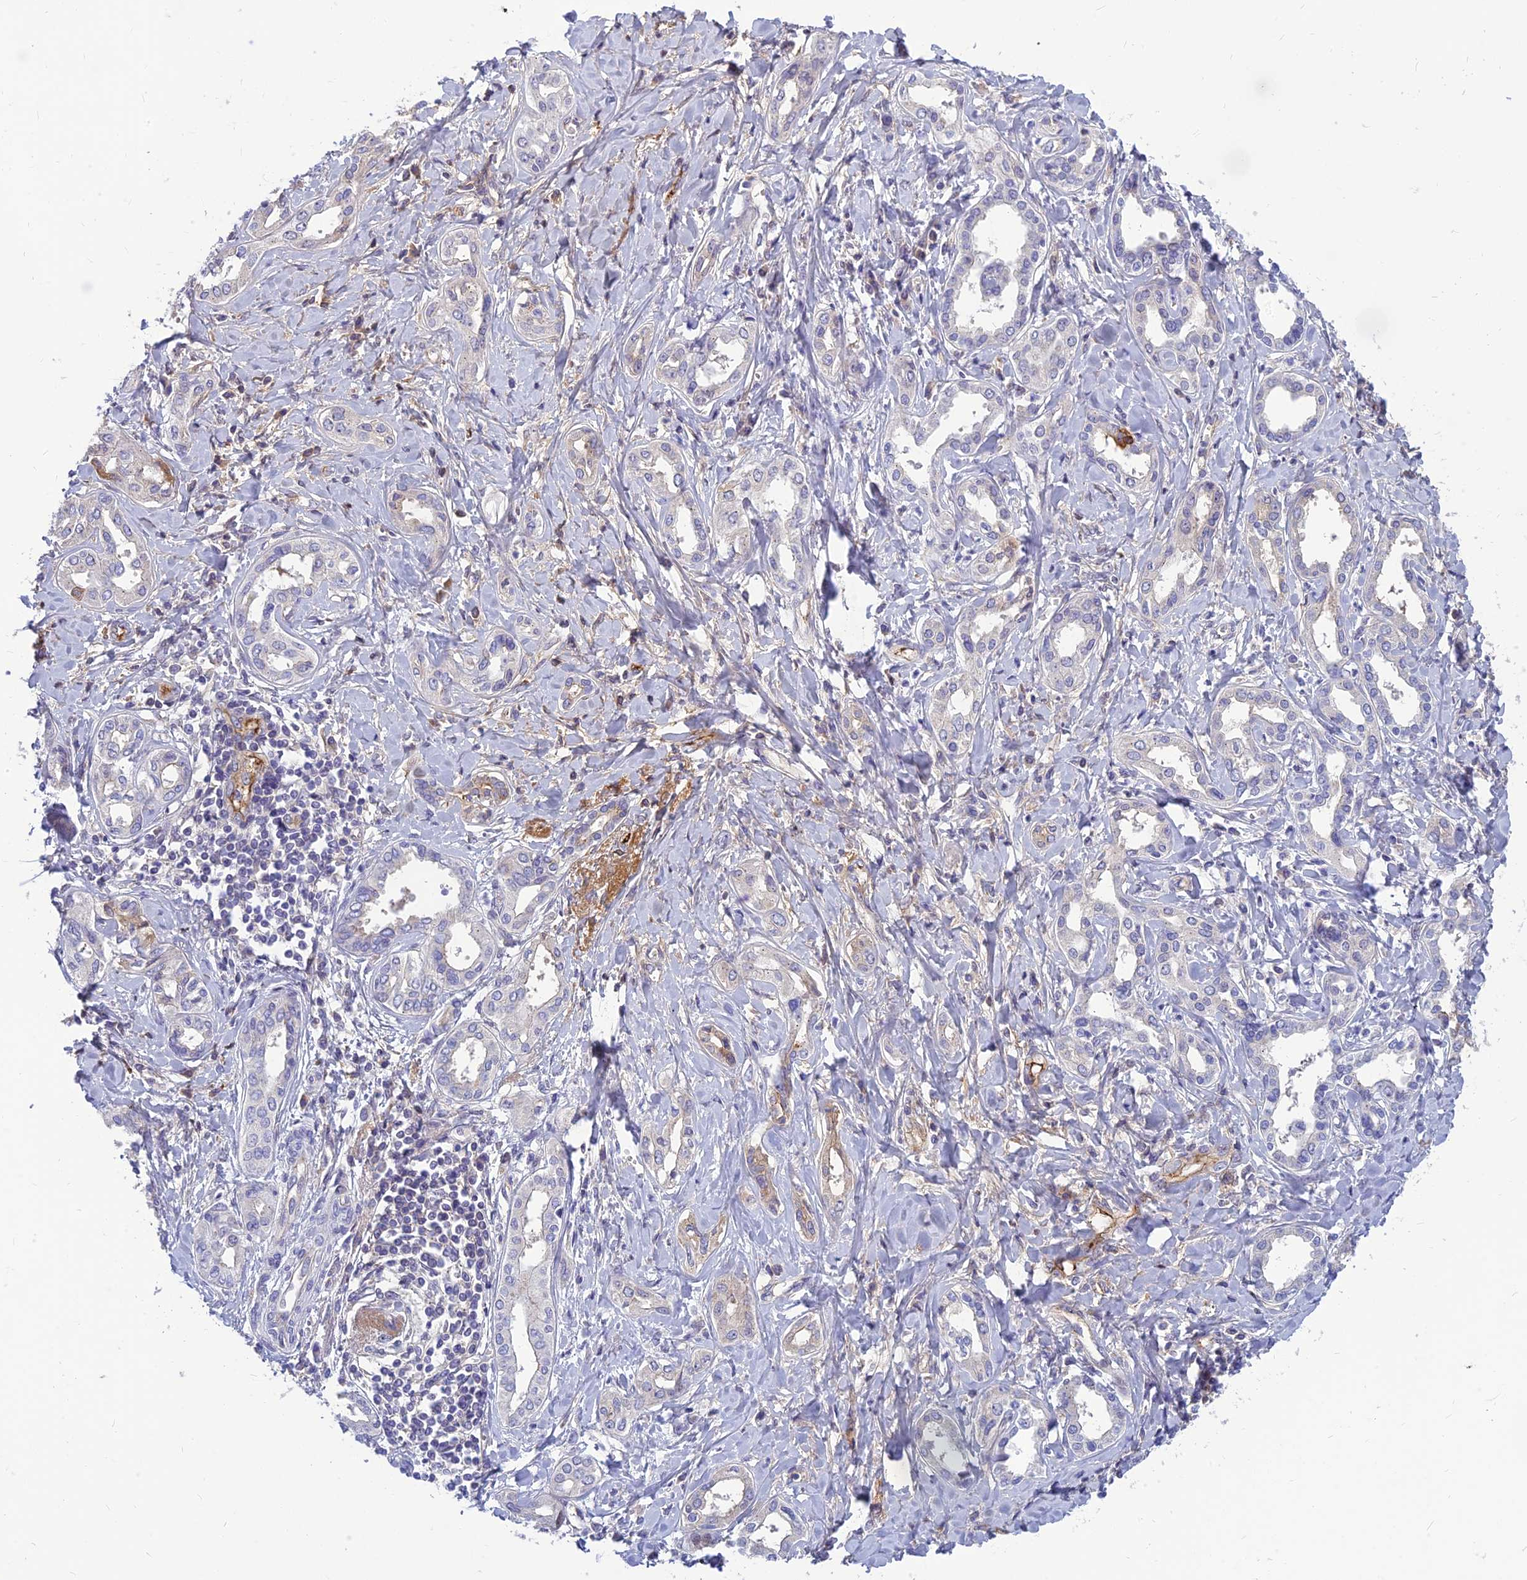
{"staining": {"intensity": "moderate", "quantity": "<25%", "location": "cytoplasmic/membranous"}, "tissue": "liver cancer", "cell_type": "Tumor cells", "image_type": "cancer", "snomed": [{"axis": "morphology", "description": "Cholangiocarcinoma"}, {"axis": "topography", "description": "Liver"}], "caption": "Protein expression analysis of liver cancer (cholangiocarcinoma) displays moderate cytoplasmic/membranous expression in approximately <25% of tumor cells.", "gene": "CLEC11A", "patient": {"sex": "female", "age": 77}}